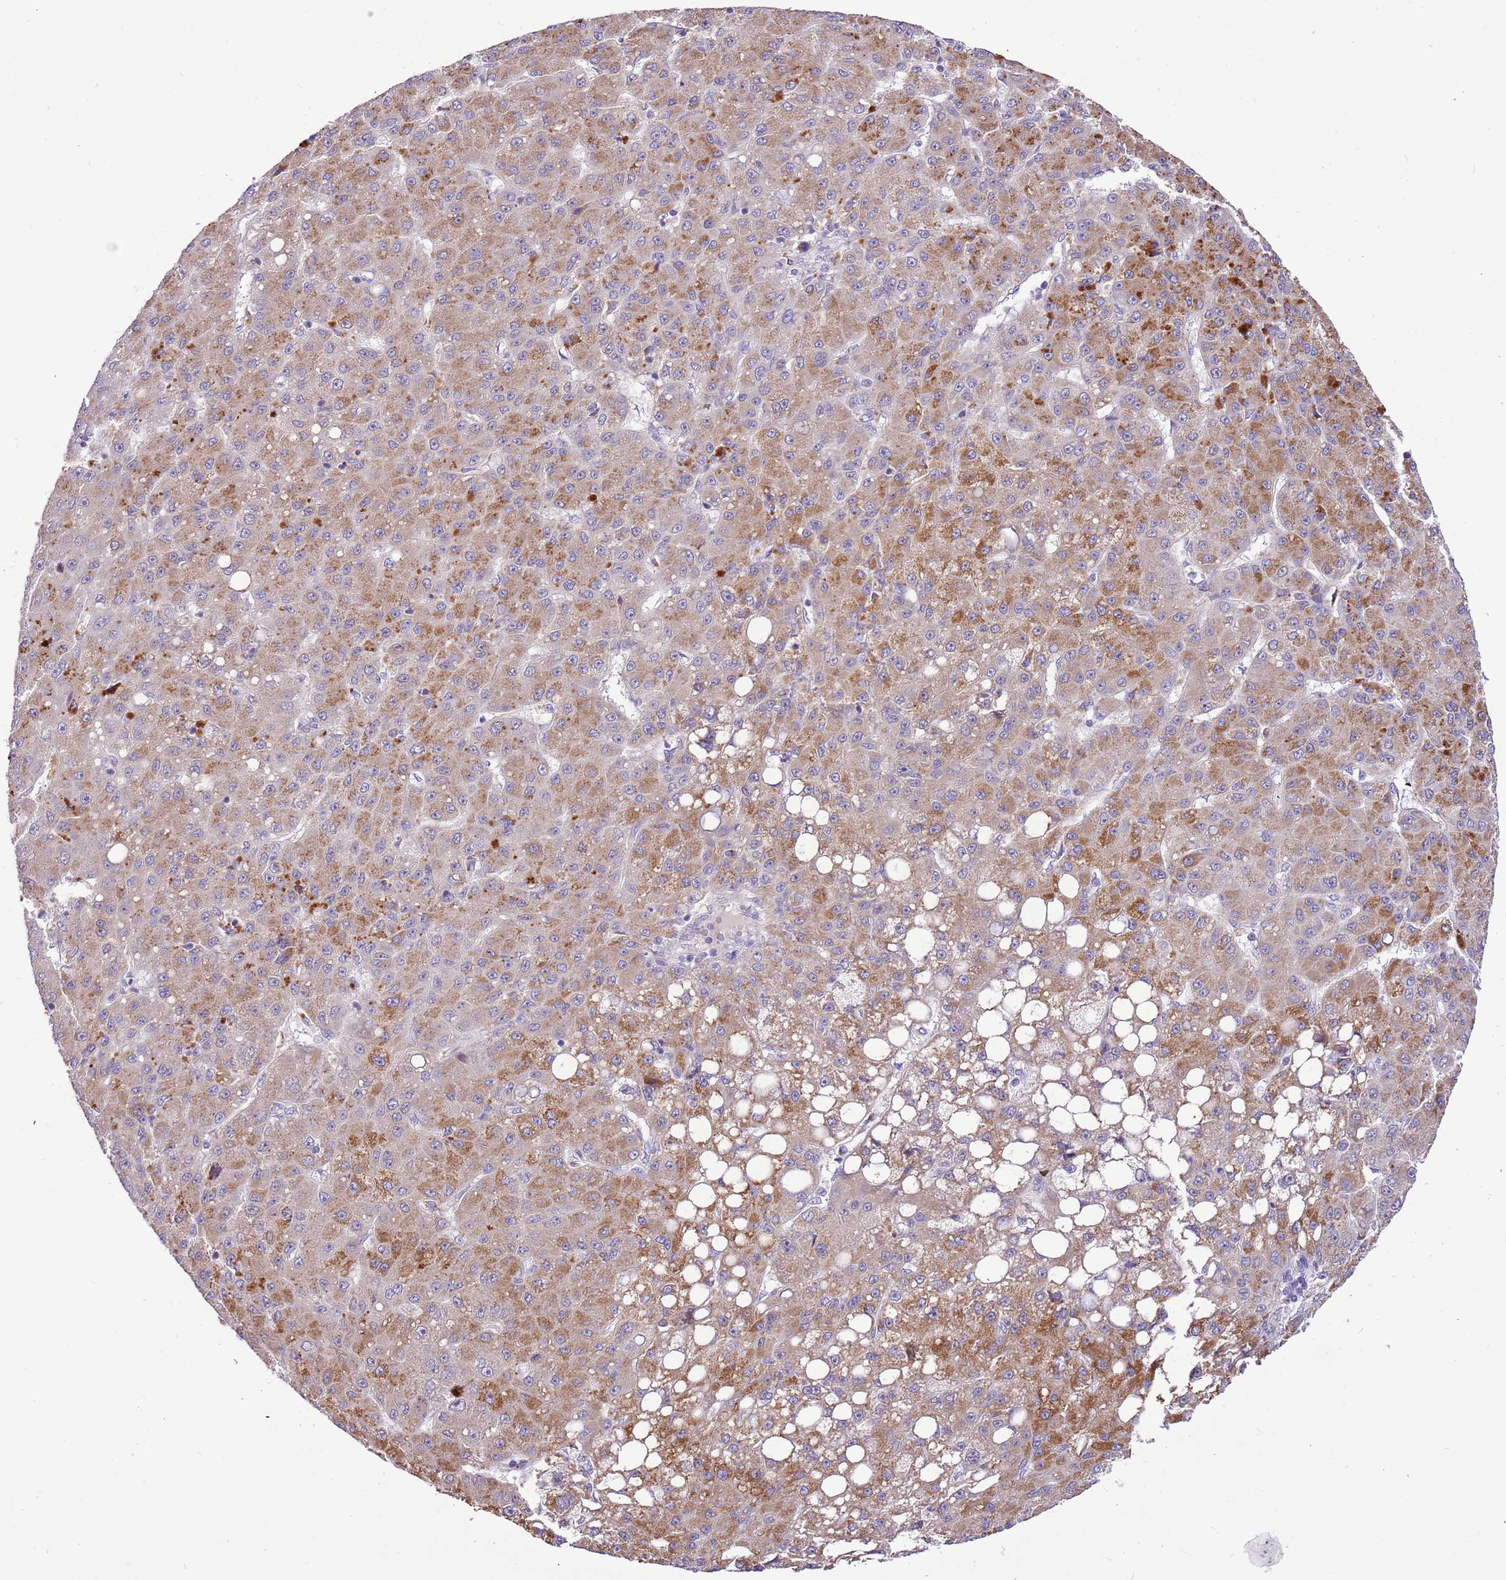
{"staining": {"intensity": "moderate", "quantity": "25%-75%", "location": "cytoplasmic/membranous"}, "tissue": "liver cancer", "cell_type": "Tumor cells", "image_type": "cancer", "snomed": [{"axis": "morphology", "description": "Carcinoma, Hepatocellular, NOS"}, {"axis": "topography", "description": "Liver"}], "caption": "High-power microscopy captured an IHC histopathology image of liver cancer, revealing moderate cytoplasmic/membranous positivity in approximately 25%-75% of tumor cells.", "gene": "COX17", "patient": {"sex": "male", "age": 67}}